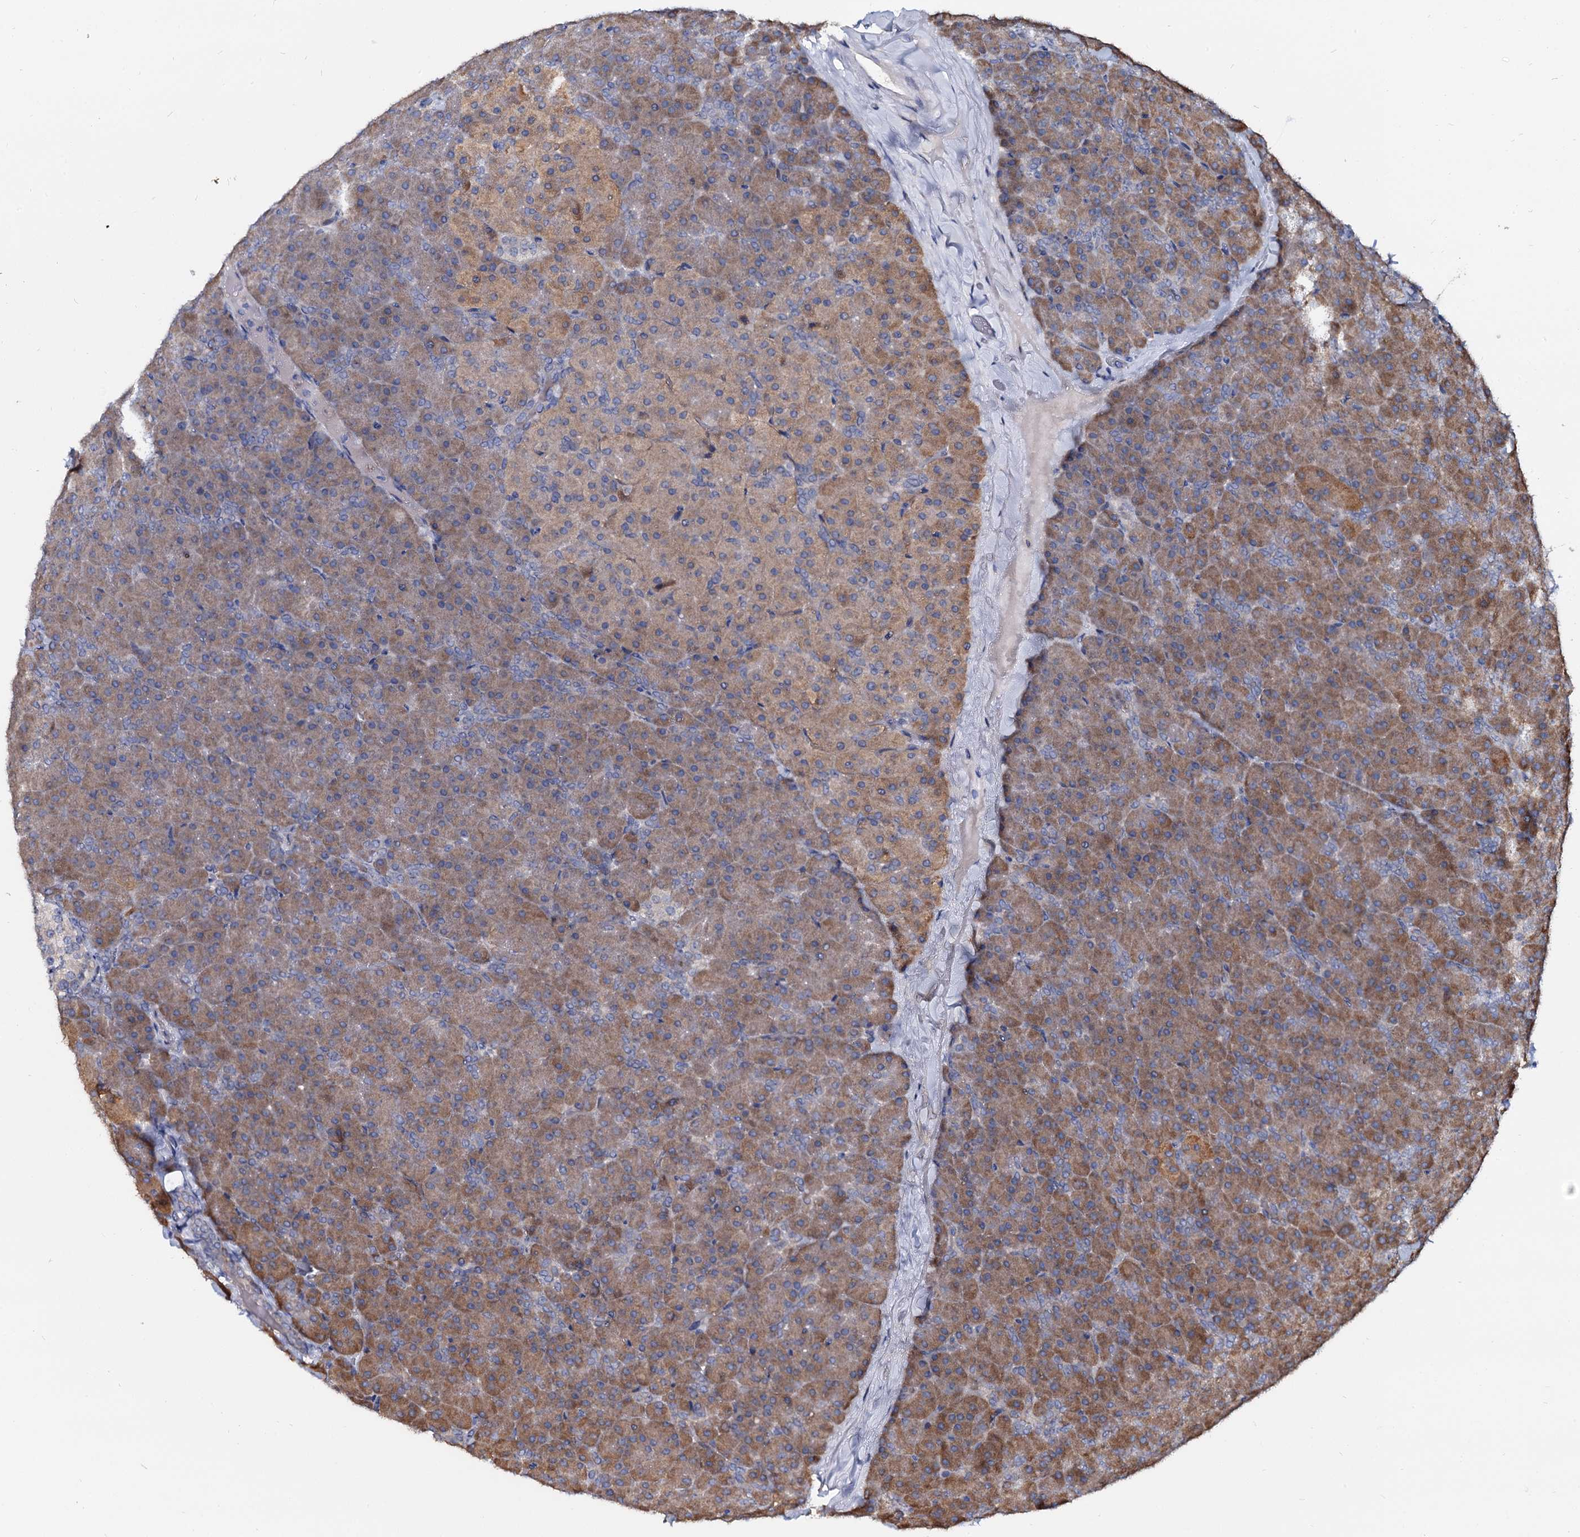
{"staining": {"intensity": "moderate", "quantity": ">75%", "location": "cytoplasmic/membranous"}, "tissue": "pancreas", "cell_type": "Exocrine glandular cells", "image_type": "normal", "snomed": [{"axis": "morphology", "description": "Normal tissue, NOS"}, {"axis": "topography", "description": "Pancreas"}], "caption": "This micrograph exhibits immunohistochemistry (IHC) staining of normal pancreas, with medium moderate cytoplasmic/membranous expression in about >75% of exocrine glandular cells.", "gene": "WWC3", "patient": {"sex": "male", "age": 36}}